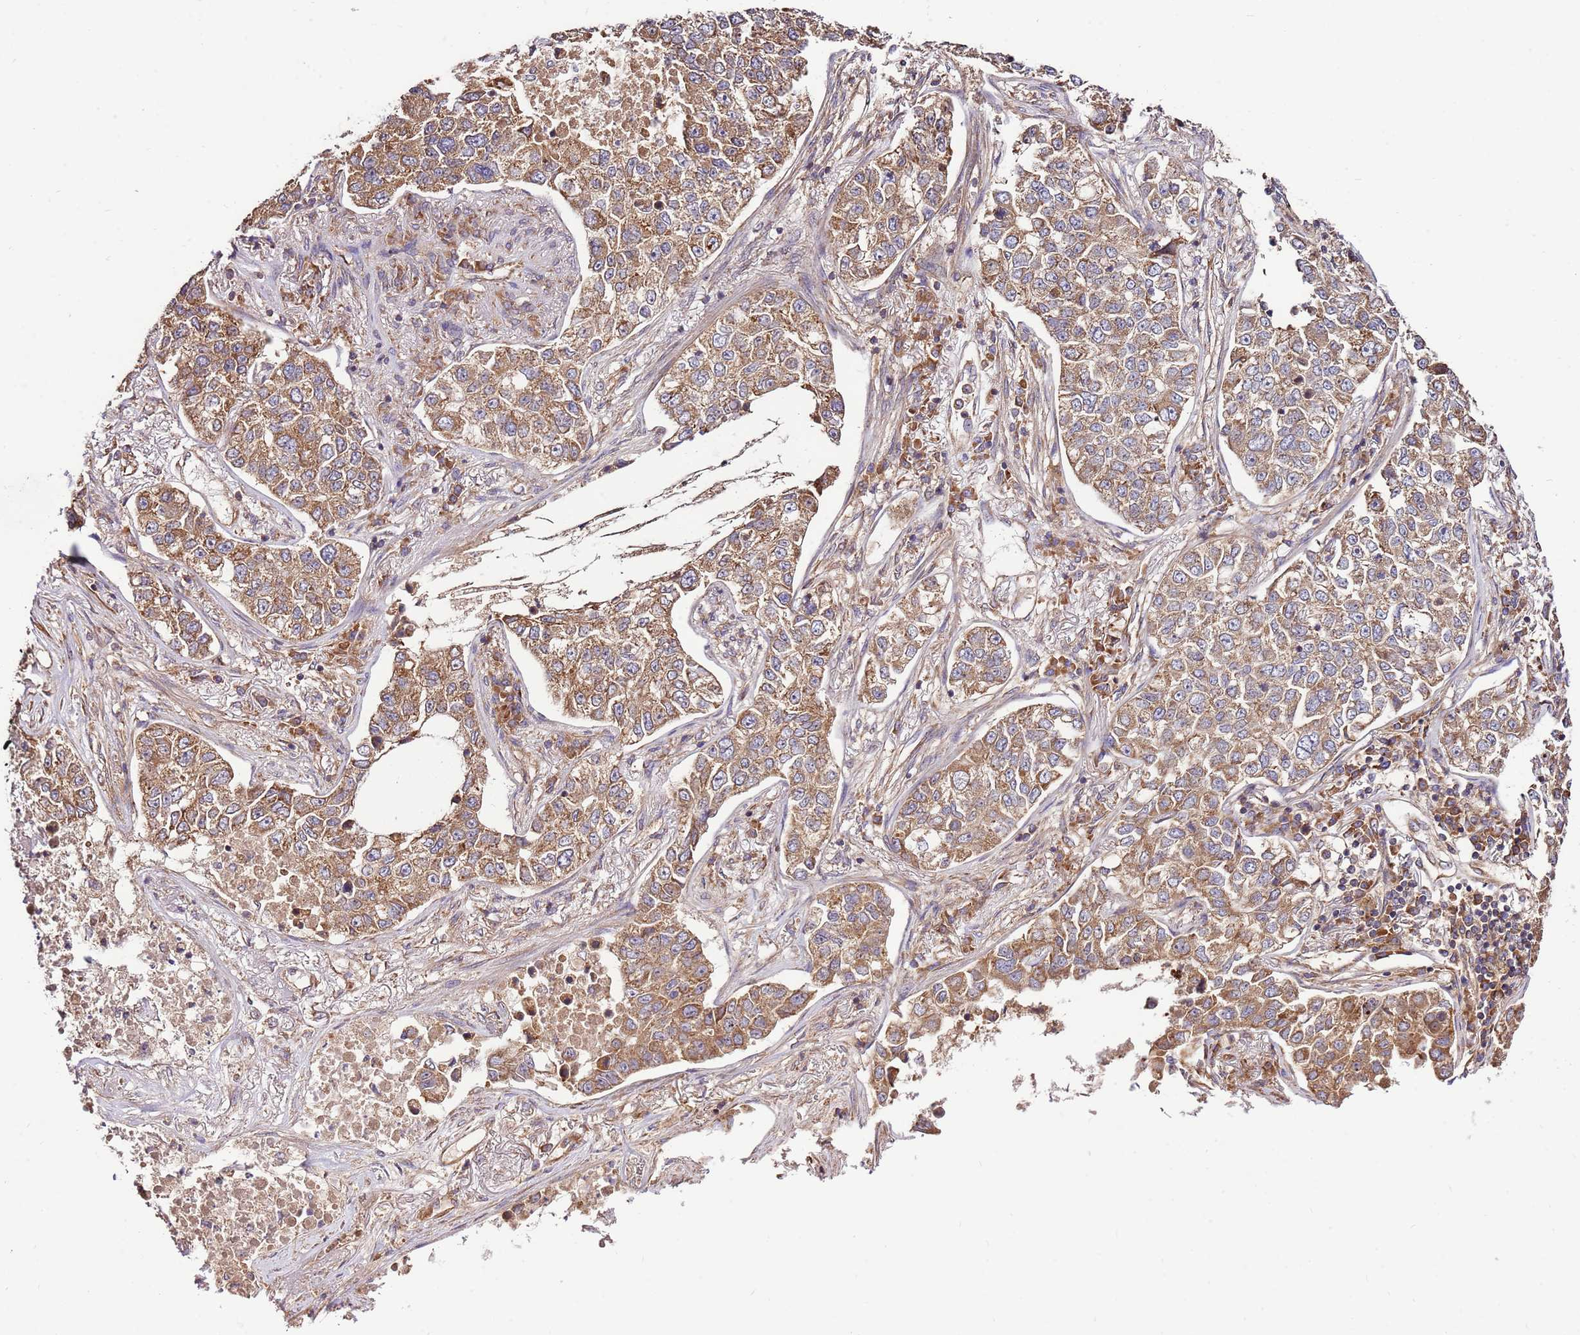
{"staining": {"intensity": "moderate", "quantity": ">75%", "location": "cytoplasmic/membranous"}, "tissue": "lung cancer", "cell_type": "Tumor cells", "image_type": "cancer", "snomed": [{"axis": "morphology", "description": "Adenocarcinoma, NOS"}, {"axis": "topography", "description": "Lung"}], "caption": "IHC micrograph of human lung cancer stained for a protein (brown), which reveals medium levels of moderate cytoplasmic/membranous expression in approximately >75% of tumor cells.", "gene": "SLC44A5", "patient": {"sex": "male", "age": 49}}